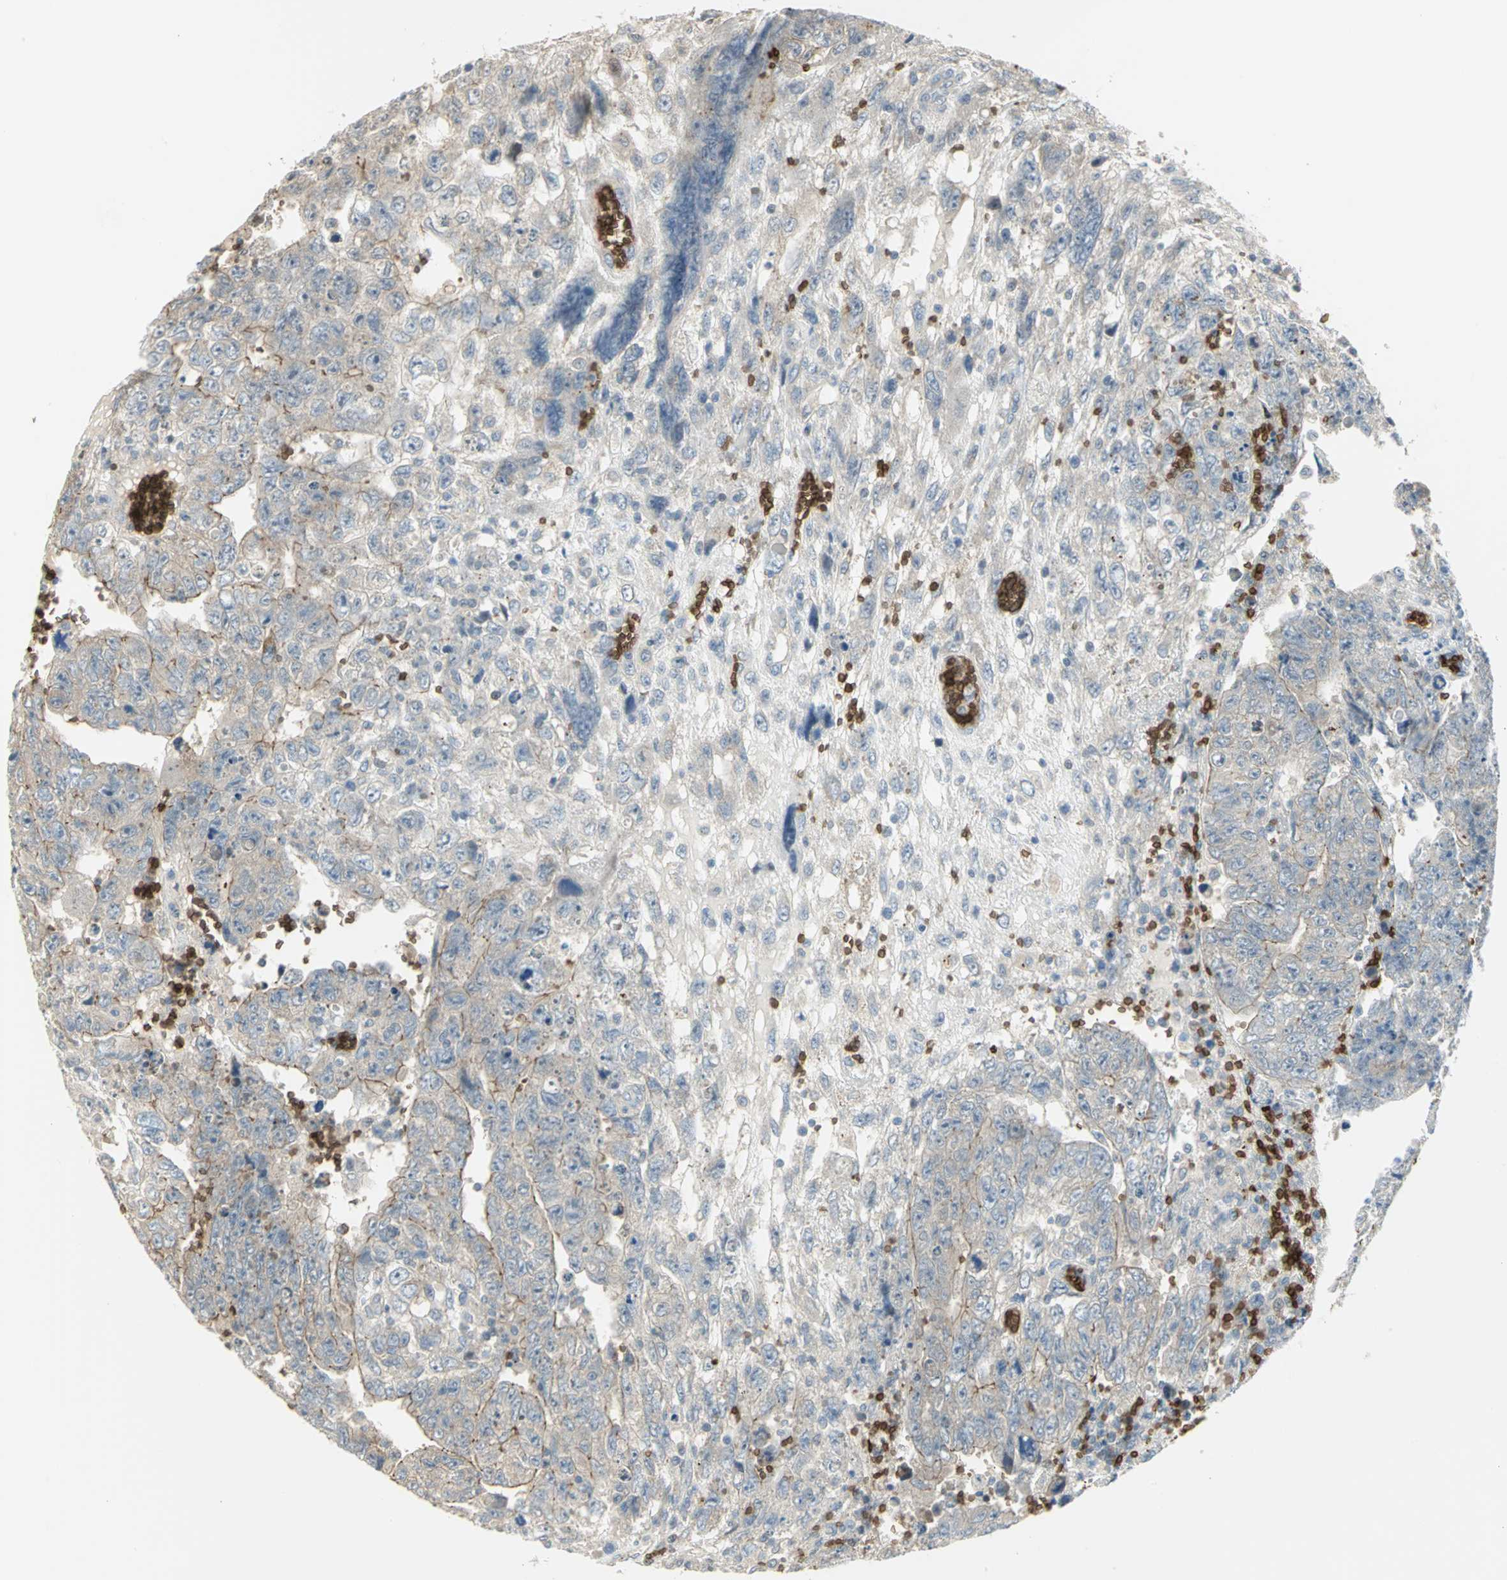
{"staining": {"intensity": "moderate", "quantity": "25%-75%", "location": "cytoplasmic/membranous"}, "tissue": "testis cancer", "cell_type": "Tumor cells", "image_type": "cancer", "snomed": [{"axis": "morphology", "description": "Carcinoma, Embryonal, NOS"}, {"axis": "topography", "description": "Testis"}], "caption": "Embryonal carcinoma (testis) stained with immunohistochemistry (IHC) displays moderate cytoplasmic/membranous staining in about 25%-75% of tumor cells. (Brightfield microscopy of DAB IHC at high magnification).", "gene": "ANK1", "patient": {"sex": "male", "age": 28}}